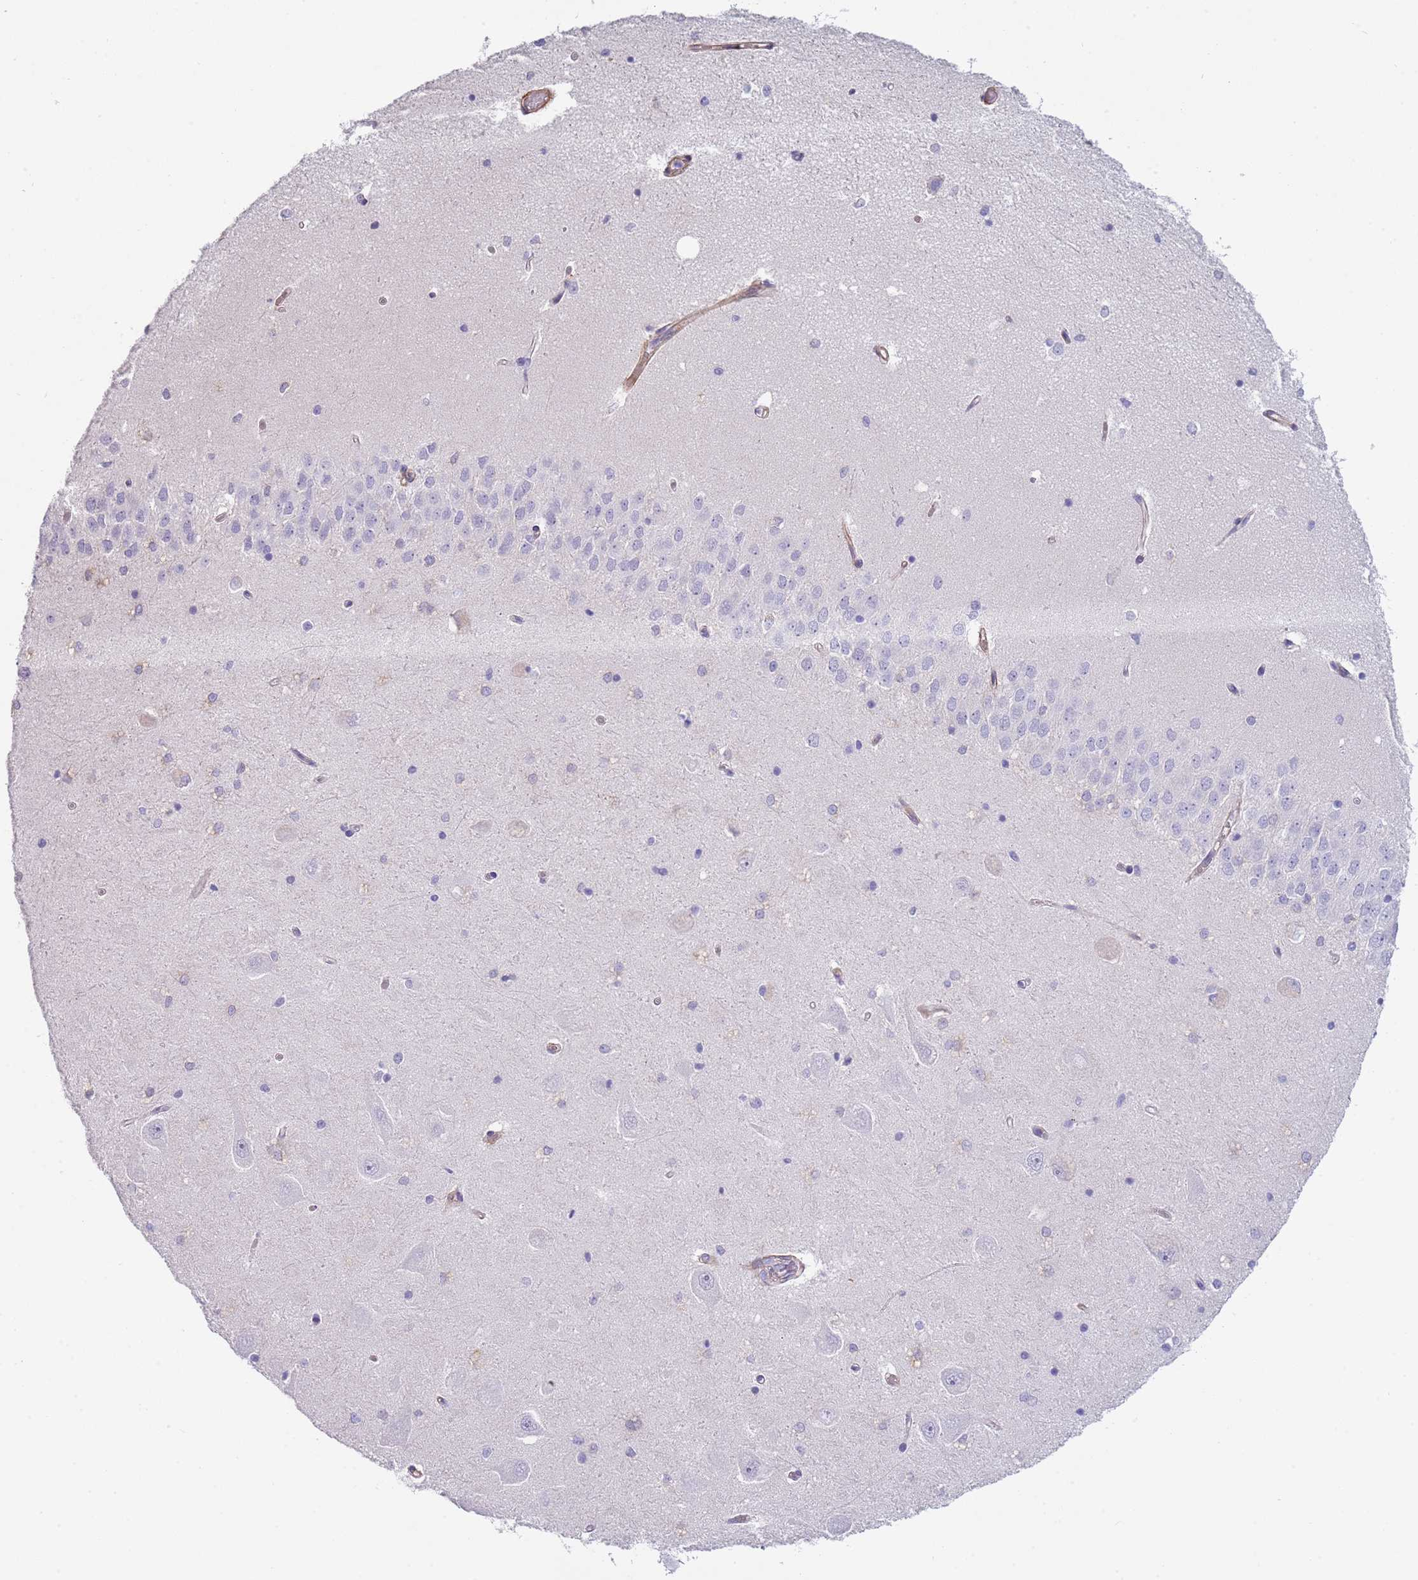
{"staining": {"intensity": "negative", "quantity": "none", "location": "none"}, "tissue": "hippocampus", "cell_type": "Glial cells", "image_type": "normal", "snomed": [{"axis": "morphology", "description": "Normal tissue, NOS"}, {"axis": "topography", "description": "Hippocampus"}], "caption": "Hippocampus stained for a protein using immunohistochemistry exhibits no staining glial cells.", "gene": "ENSG00000271254", "patient": {"sex": "male", "age": 45}}